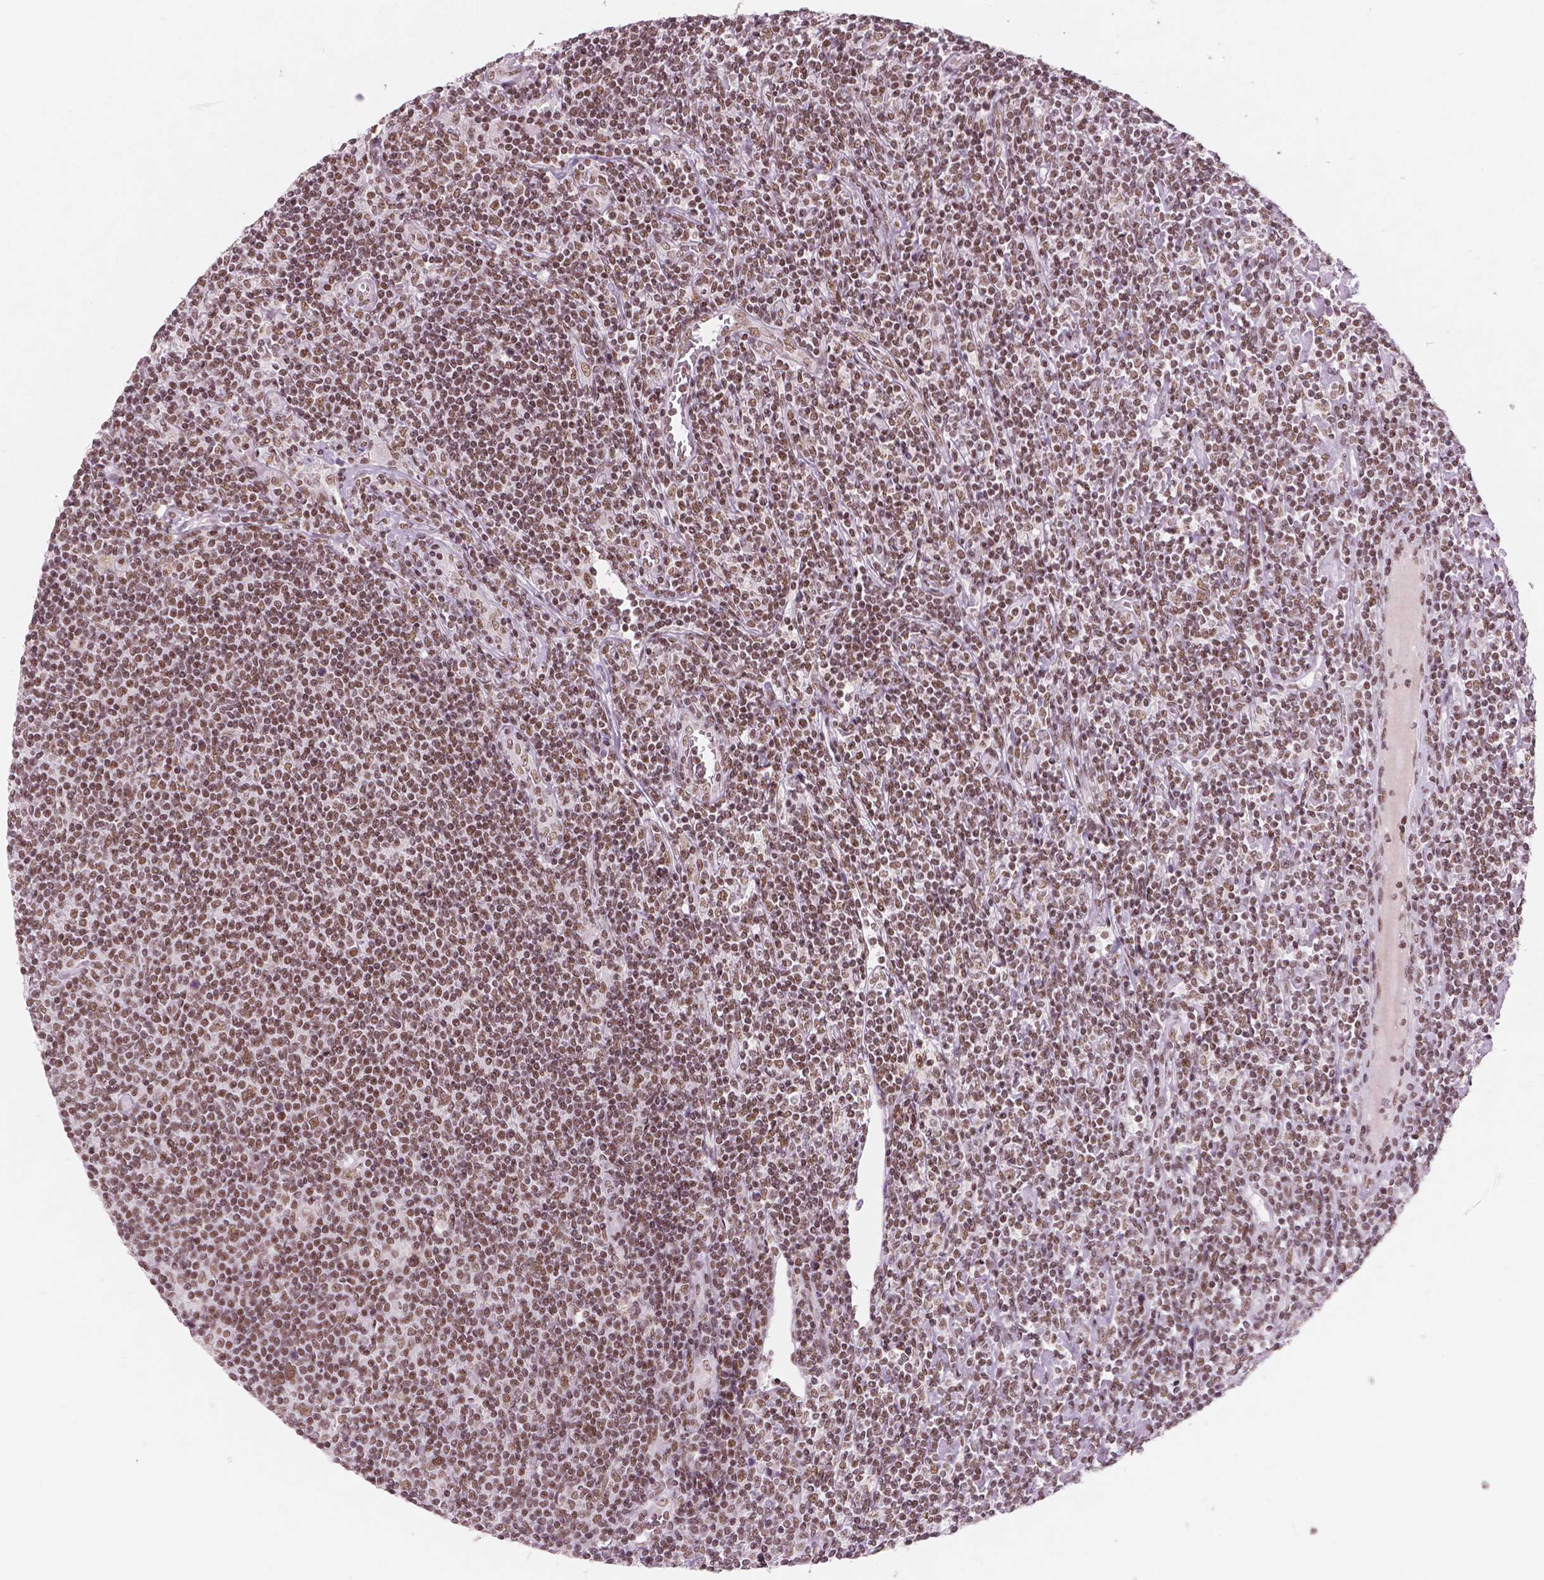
{"staining": {"intensity": "moderate", "quantity": ">75%", "location": "nuclear"}, "tissue": "lymphoma", "cell_type": "Tumor cells", "image_type": "cancer", "snomed": [{"axis": "morphology", "description": "Hodgkin's disease, NOS"}, {"axis": "topography", "description": "Lymph node"}], "caption": "Immunohistochemistry (IHC) staining of Hodgkin's disease, which shows medium levels of moderate nuclear staining in about >75% of tumor cells indicating moderate nuclear protein positivity. The staining was performed using DAB (3,3'-diaminobenzidine) (brown) for protein detection and nuclei were counterstained in hematoxylin (blue).", "gene": "BRD4", "patient": {"sex": "male", "age": 40}}